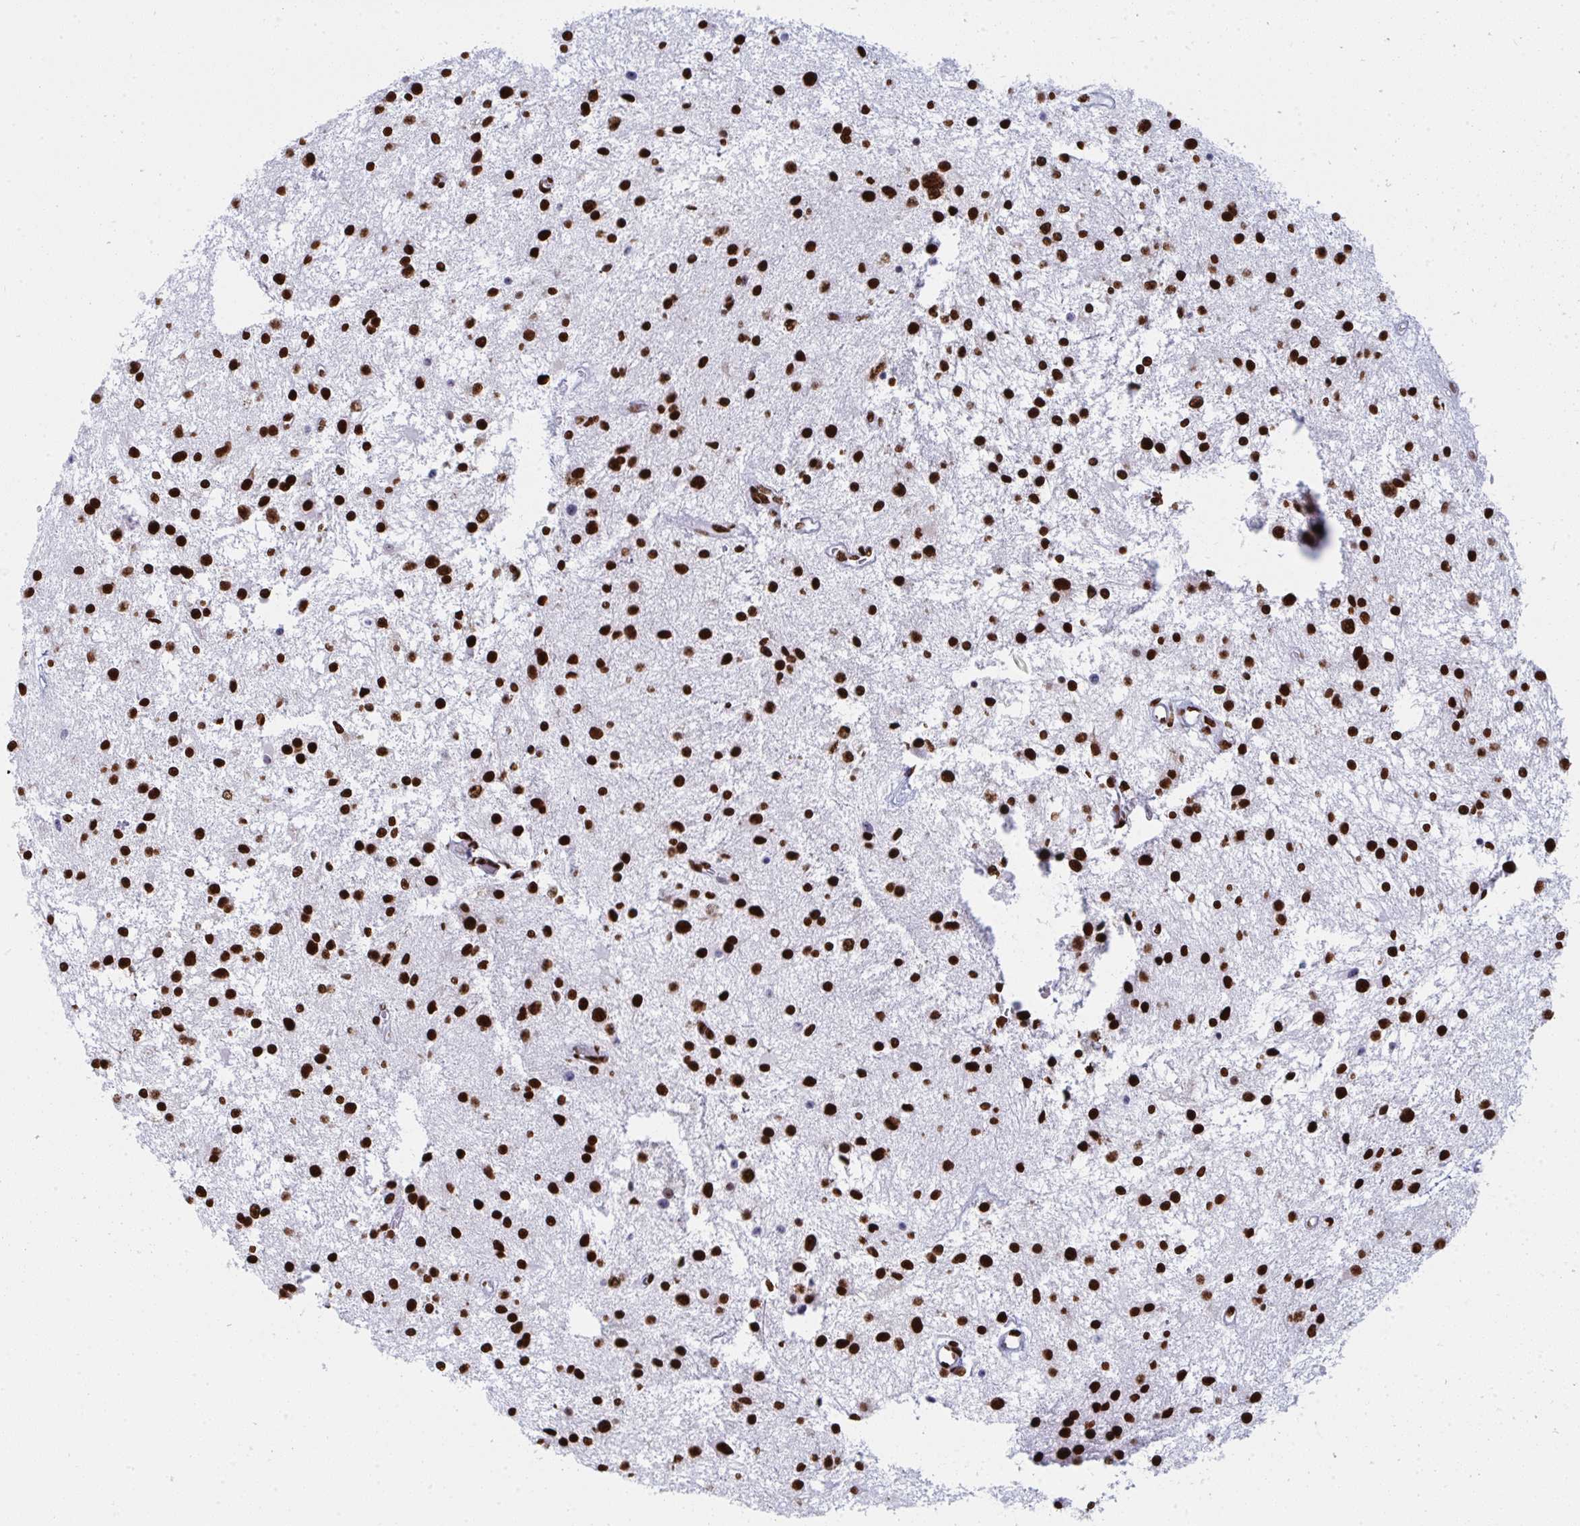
{"staining": {"intensity": "strong", "quantity": ">75%", "location": "nuclear"}, "tissue": "glioma", "cell_type": "Tumor cells", "image_type": "cancer", "snomed": [{"axis": "morphology", "description": "Glioma, malignant, Low grade"}, {"axis": "topography", "description": "Brain"}], "caption": "IHC (DAB (3,3'-diaminobenzidine)) staining of human glioma demonstrates strong nuclear protein staining in approximately >75% of tumor cells.", "gene": "GAR1", "patient": {"sex": "male", "age": 43}}